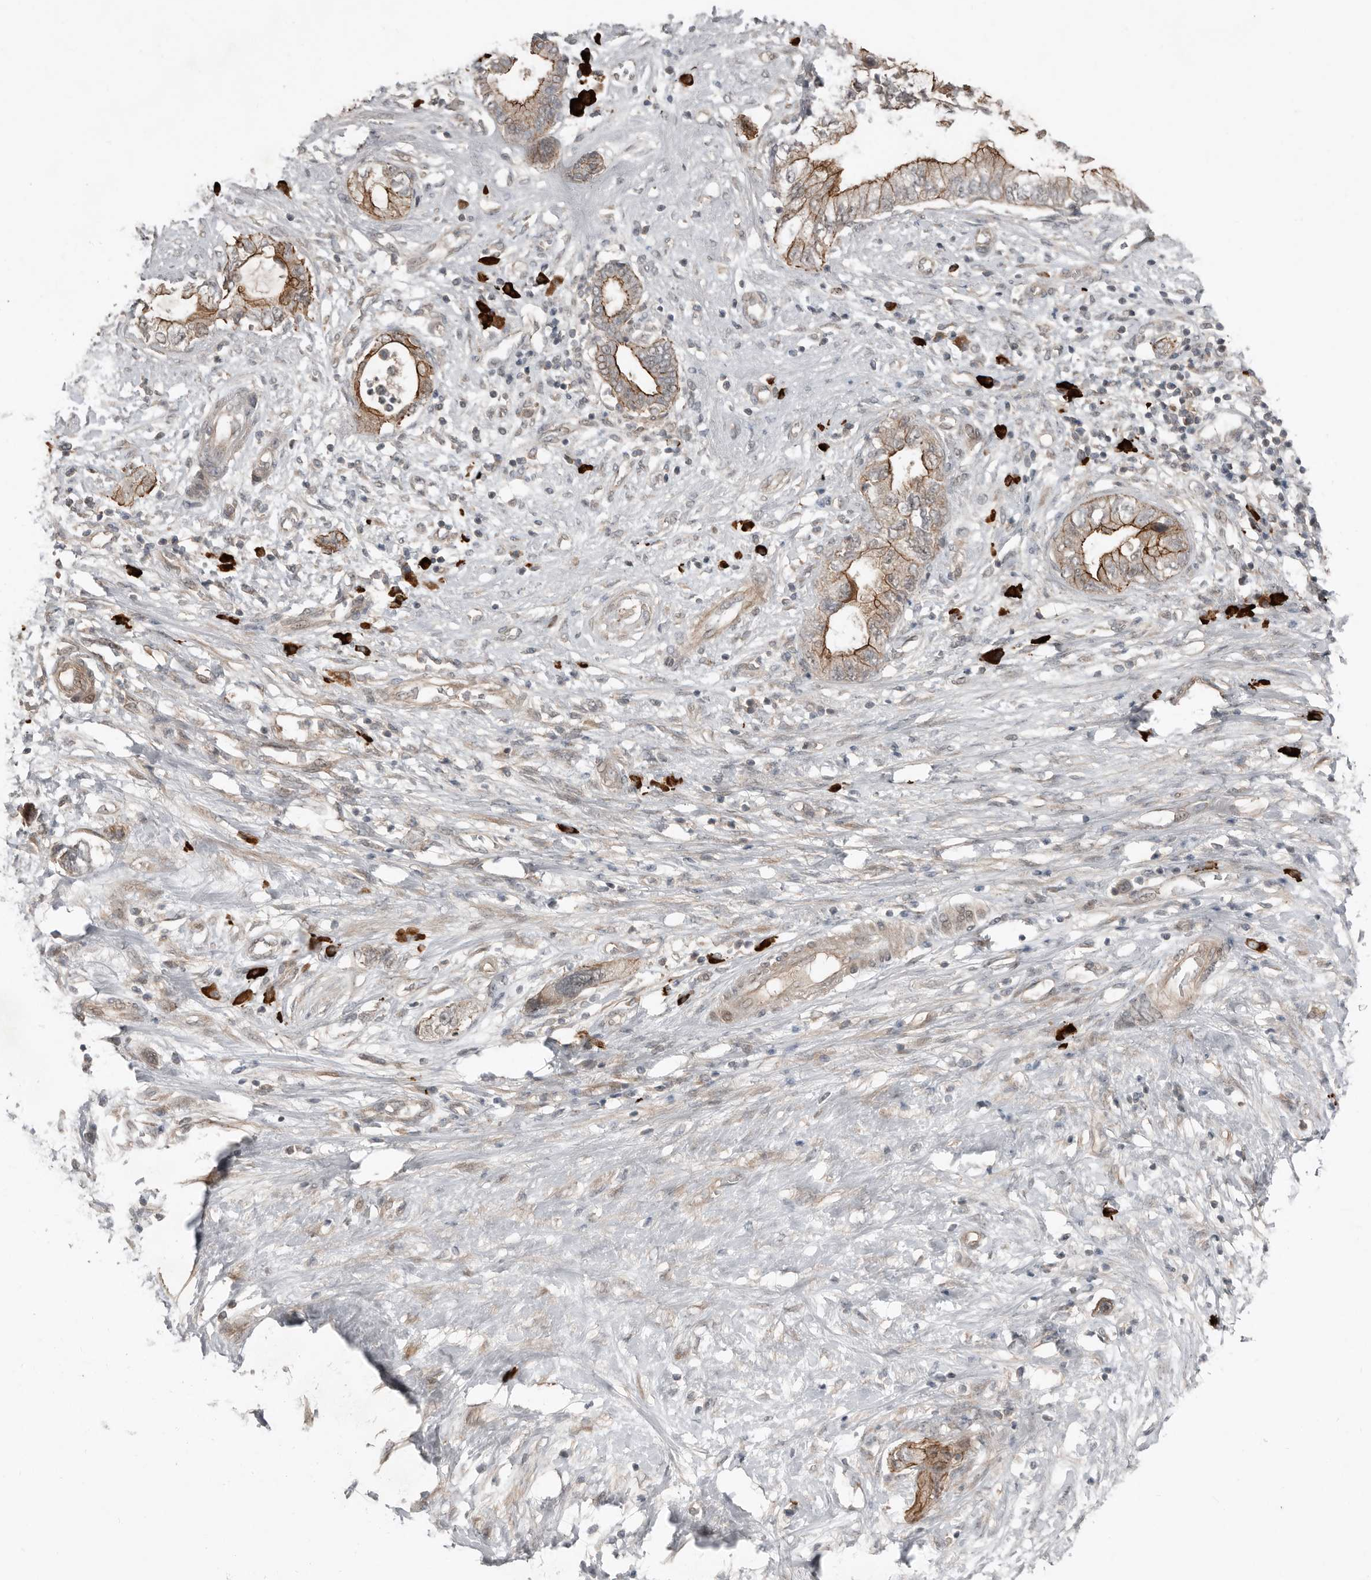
{"staining": {"intensity": "moderate", "quantity": "<25%", "location": "cytoplasmic/membranous"}, "tissue": "pancreatic cancer", "cell_type": "Tumor cells", "image_type": "cancer", "snomed": [{"axis": "morphology", "description": "Adenocarcinoma, NOS"}, {"axis": "topography", "description": "Pancreas"}], "caption": "Immunohistochemistry (DAB) staining of pancreatic cancer displays moderate cytoplasmic/membranous protein staining in about <25% of tumor cells.", "gene": "TEAD3", "patient": {"sex": "female", "age": 73}}